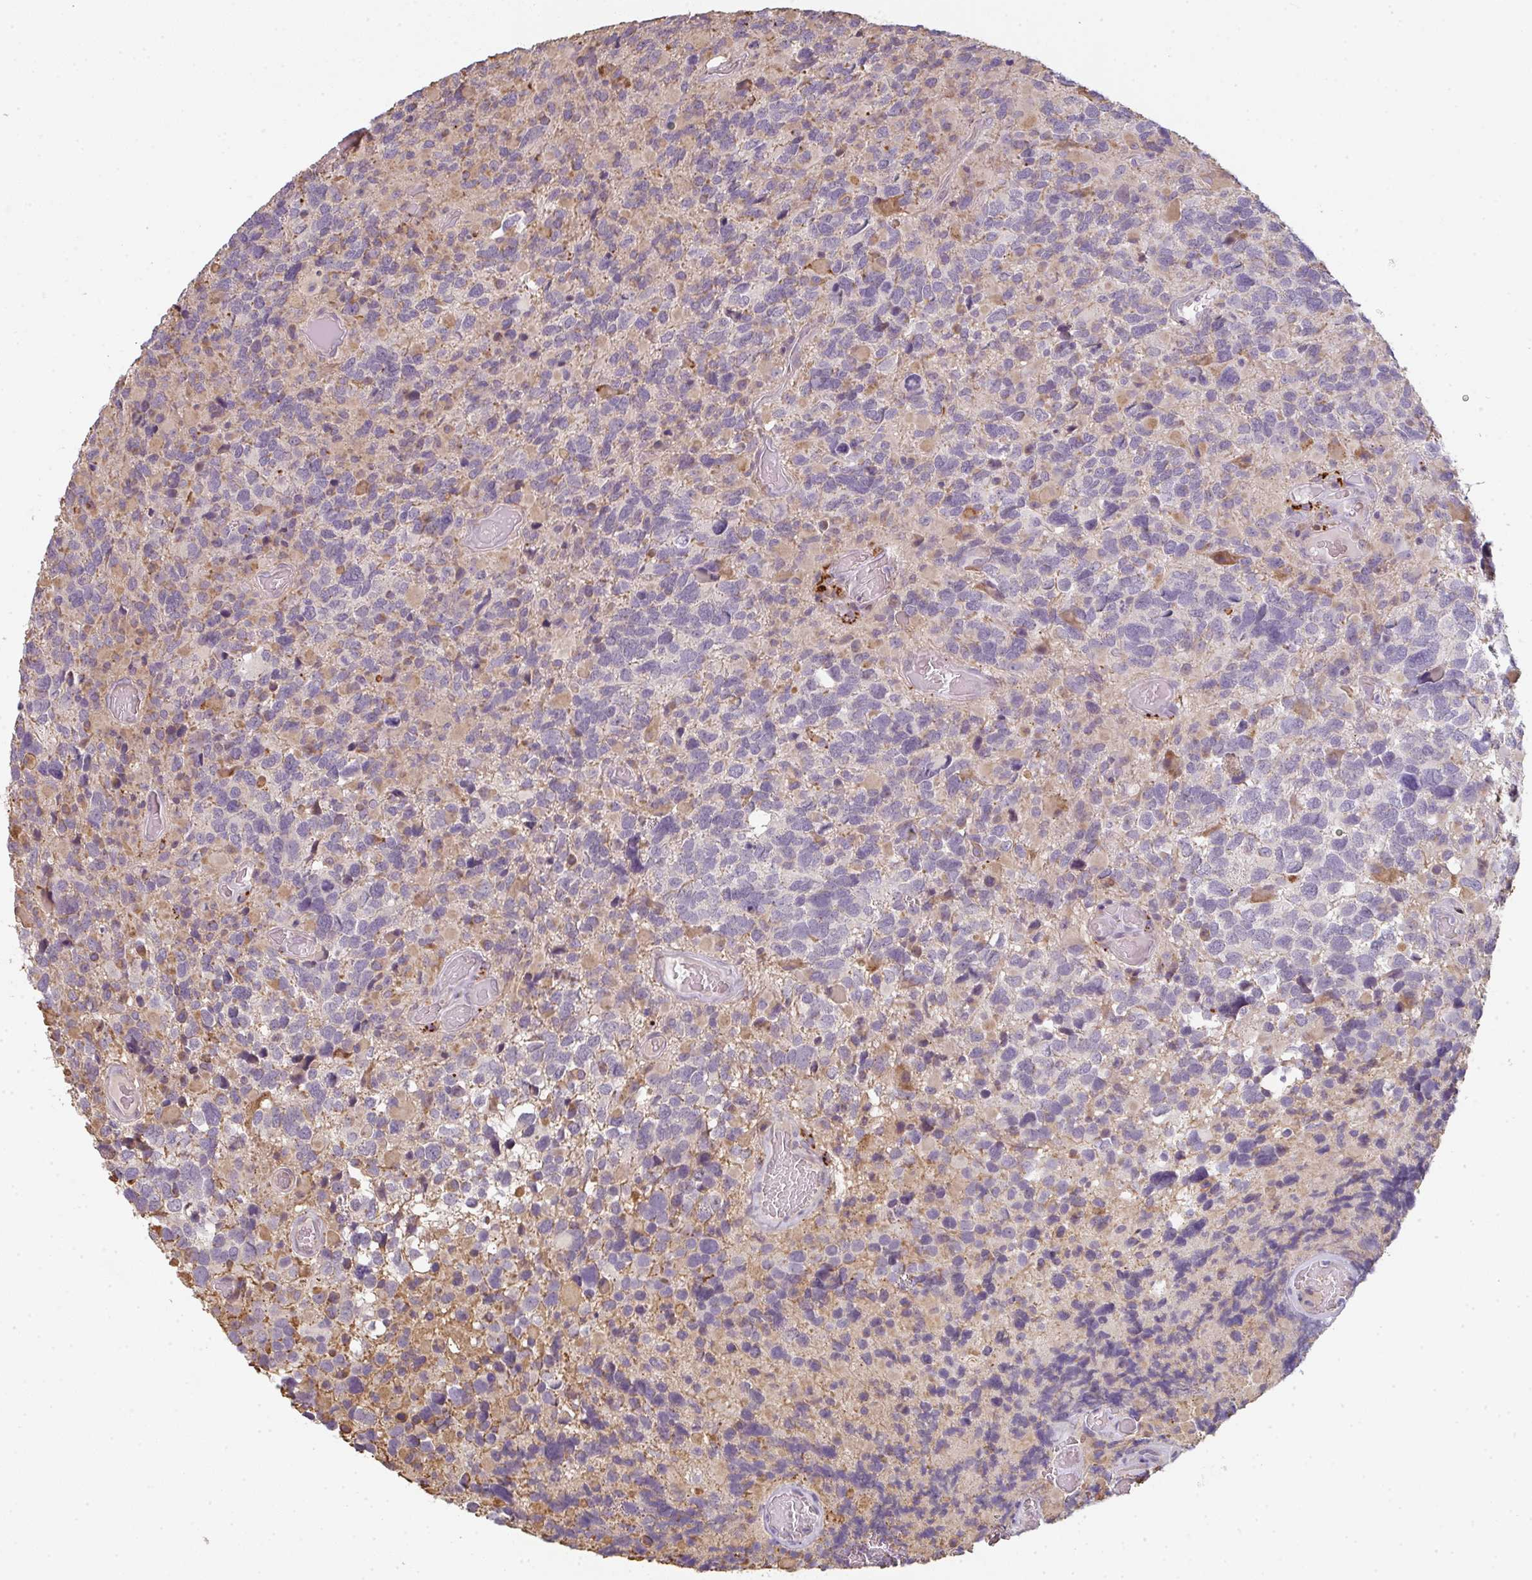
{"staining": {"intensity": "negative", "quantity": "none", "location": "none"}, "tissue": "glioma", "cell_type": "Tumor cells", "image_type": "cancer", "snomed": [{"axis": "morphology", "description": "Glioma, malignant, High grade"}, {"axis": "topography", "description": "Brain"}], "caption": "Immunohistochemical staining of human high-grade glioma (malignant) reveals no significant positivity in tumor cells.", "gene": "TMEM237", "patient": {"sex": "female", "age": 40}}